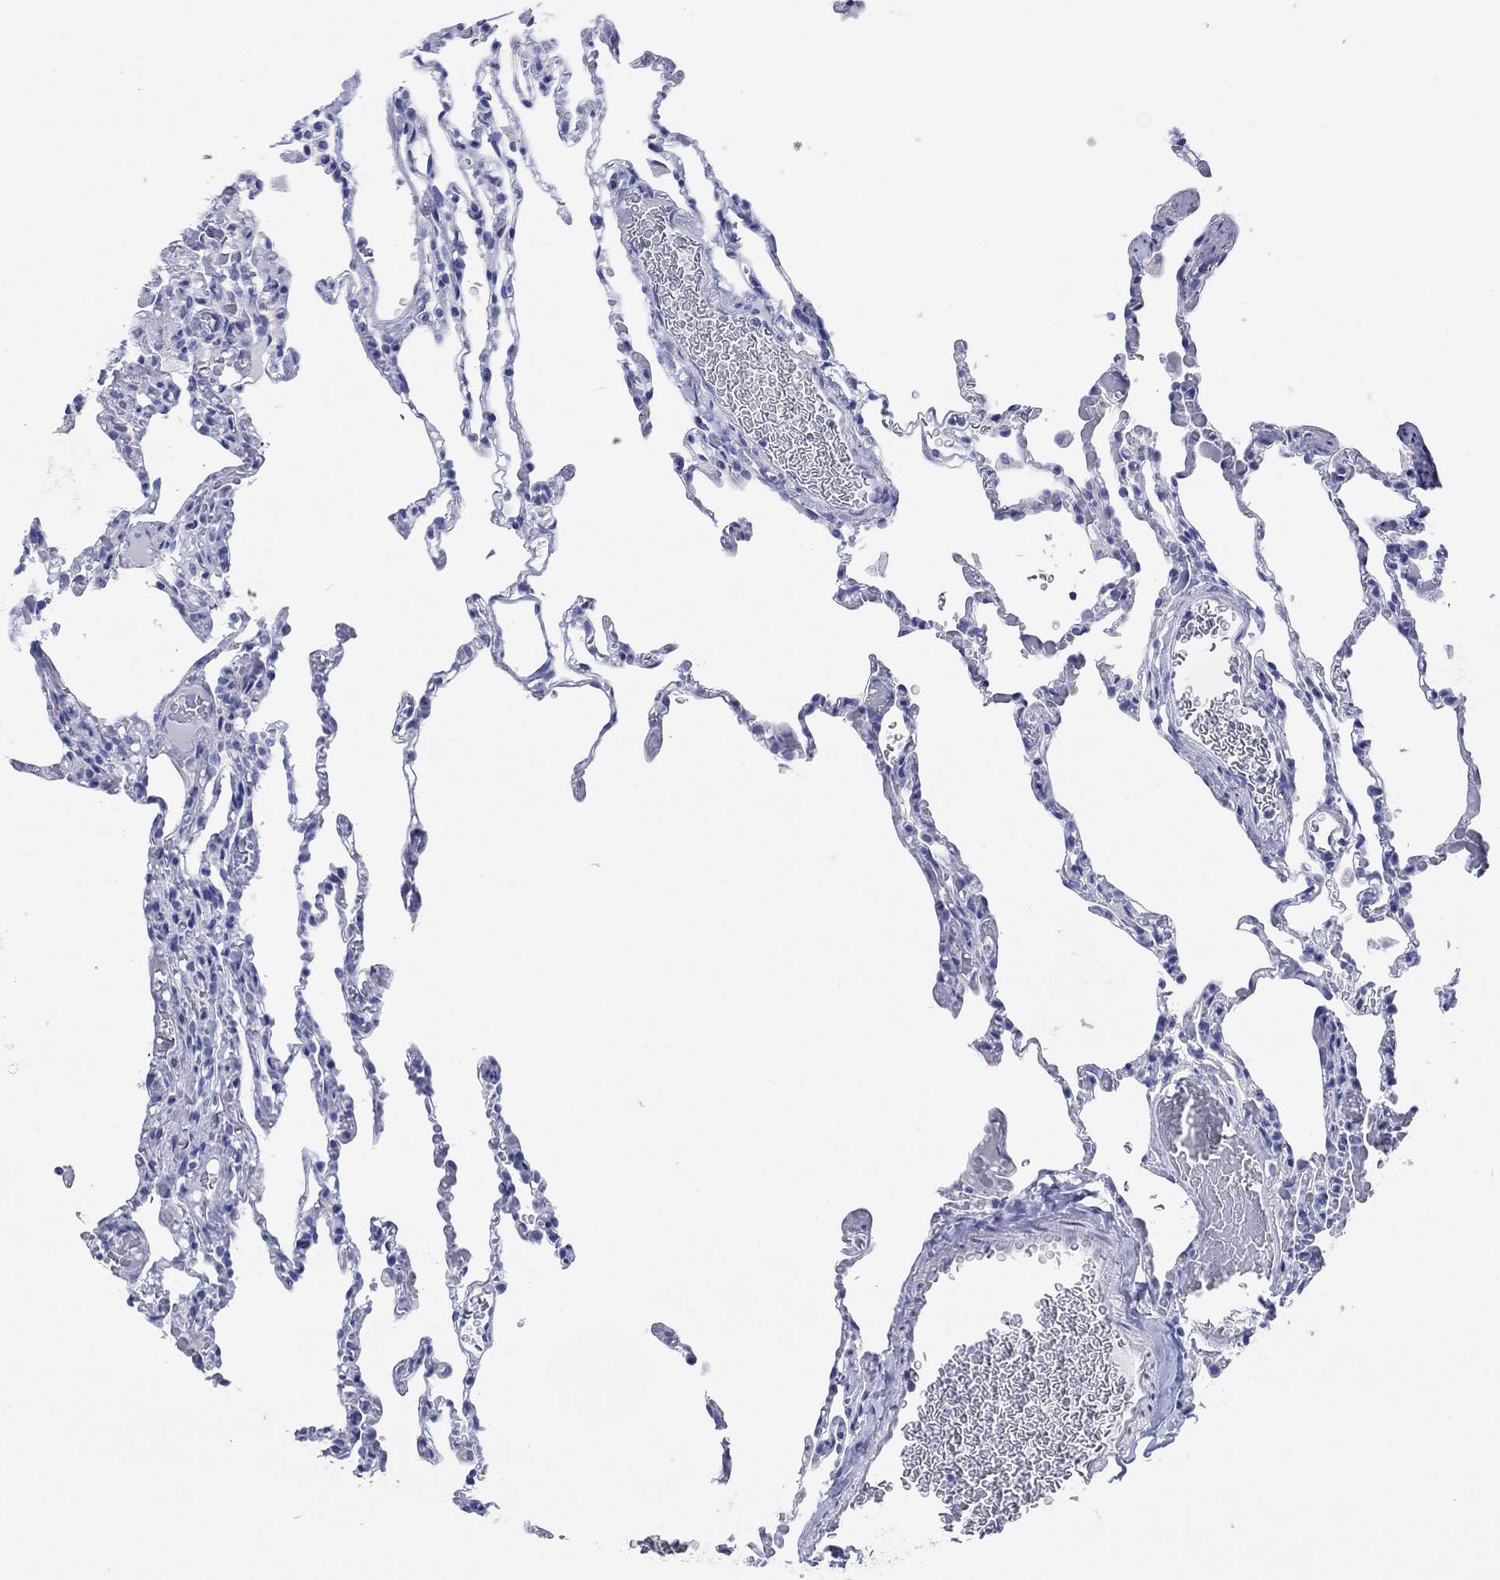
{"staining": {"intensity": "negative", "quantity": "none", "location": "none"}, "tissue": "lung", "cell_type": "Alveolar cells", "image_type": "normal", "snomed": [{"axis": "morphology", "description": "Normal tissue, NOS"}, {"axis": "topography", "description": "Lung"}], "caption": "This is a photomicrograph of immunohistochemistry (IHC) staining of normal lung, which shows no expression in alveolar cells. (Brightfield microscopy of DAB immunohistochemistry at high magnification).", "gene": "ERICH3", "patient": {"sex": "female", "age": 43}}